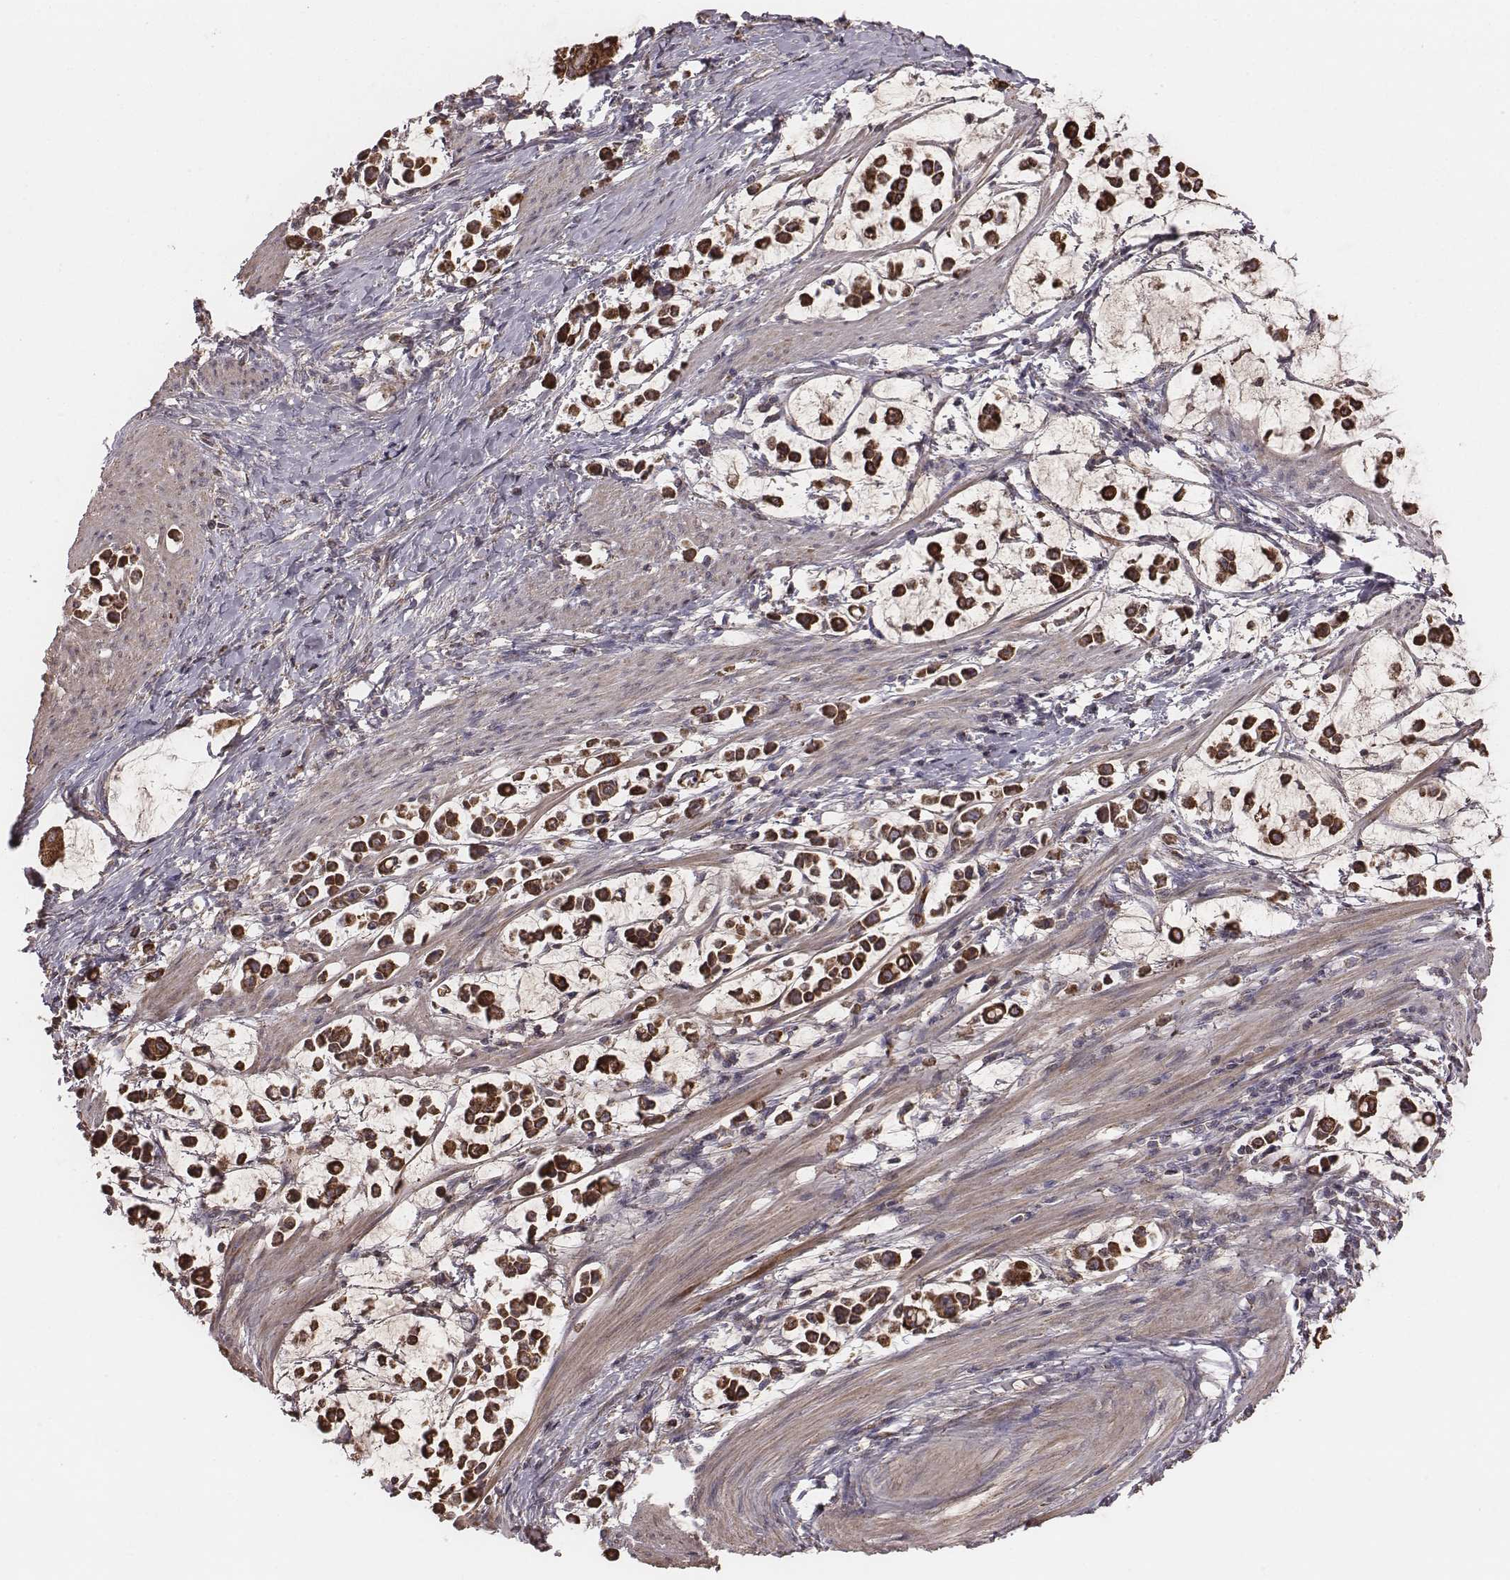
{"staining": {"intensity": "strong", "quantity": ">75%", "location": "cytoplasmic/membranous"}, "tissue": "stomach cancer", "cell_type": "Tumor cells", "image_type": "cancer", "snomed": [{"axis": "morphology", "description": "Adenocarcinoma, NOS"}, {"axis": "topography", "description": "Stomach"}], "caption": "Stomach cancer tissue shows strong cytoplasmic/membranous staining in approximately >75% of tumor cells", "gene": "PDCD2L", "patient": {"sex": "male", "age": 82}}